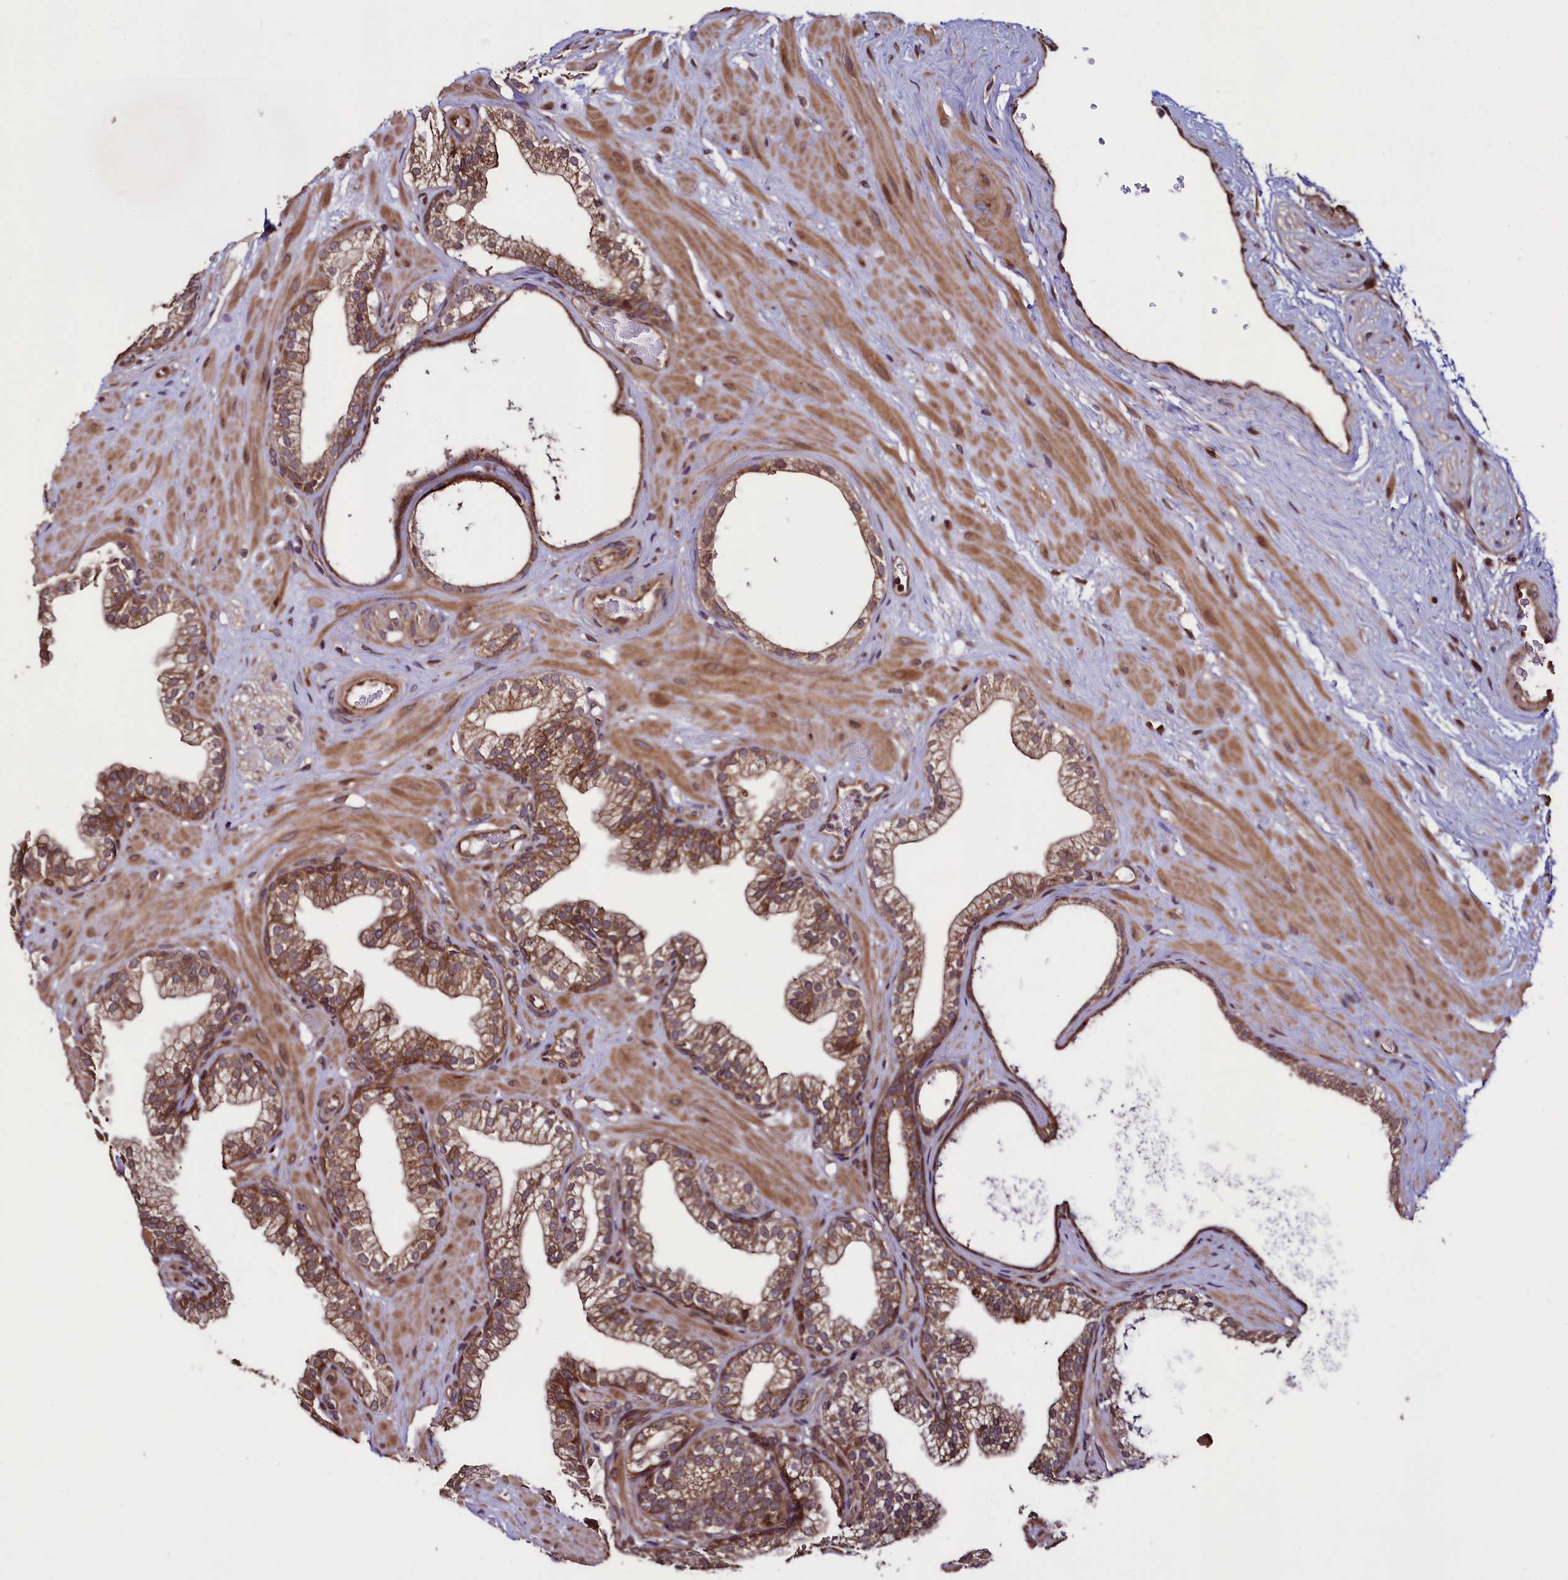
{"staining": {"intensity": "moderate", "quantity": ">75%", "location": "cytoplasmic/membranous"}, "tissue": "prostate", "cell_type": "Glandular cells", "image_type": "normal", "snomed": [{"axis": "morphology", "description": "Normal tissue, NOS"}, {"axis": "morphology", "description": "Urothelial carcinoma, Low grade"}, {"axis": "topography", "description": "Urinary bladder"}, {"axis": "topography", "description": "Prostate"}], "caption": "Protein expression analysis of benign prostate shows moderate cytoplasmic/membranous expression in approximately >75% of glandular cells. (Stains: DAB in brown, nuclei in blue, Microscopy: brightfield microscopy at high magnification).", "gene": "RBFA", "patient": {"sex": "male", "age": 60}}